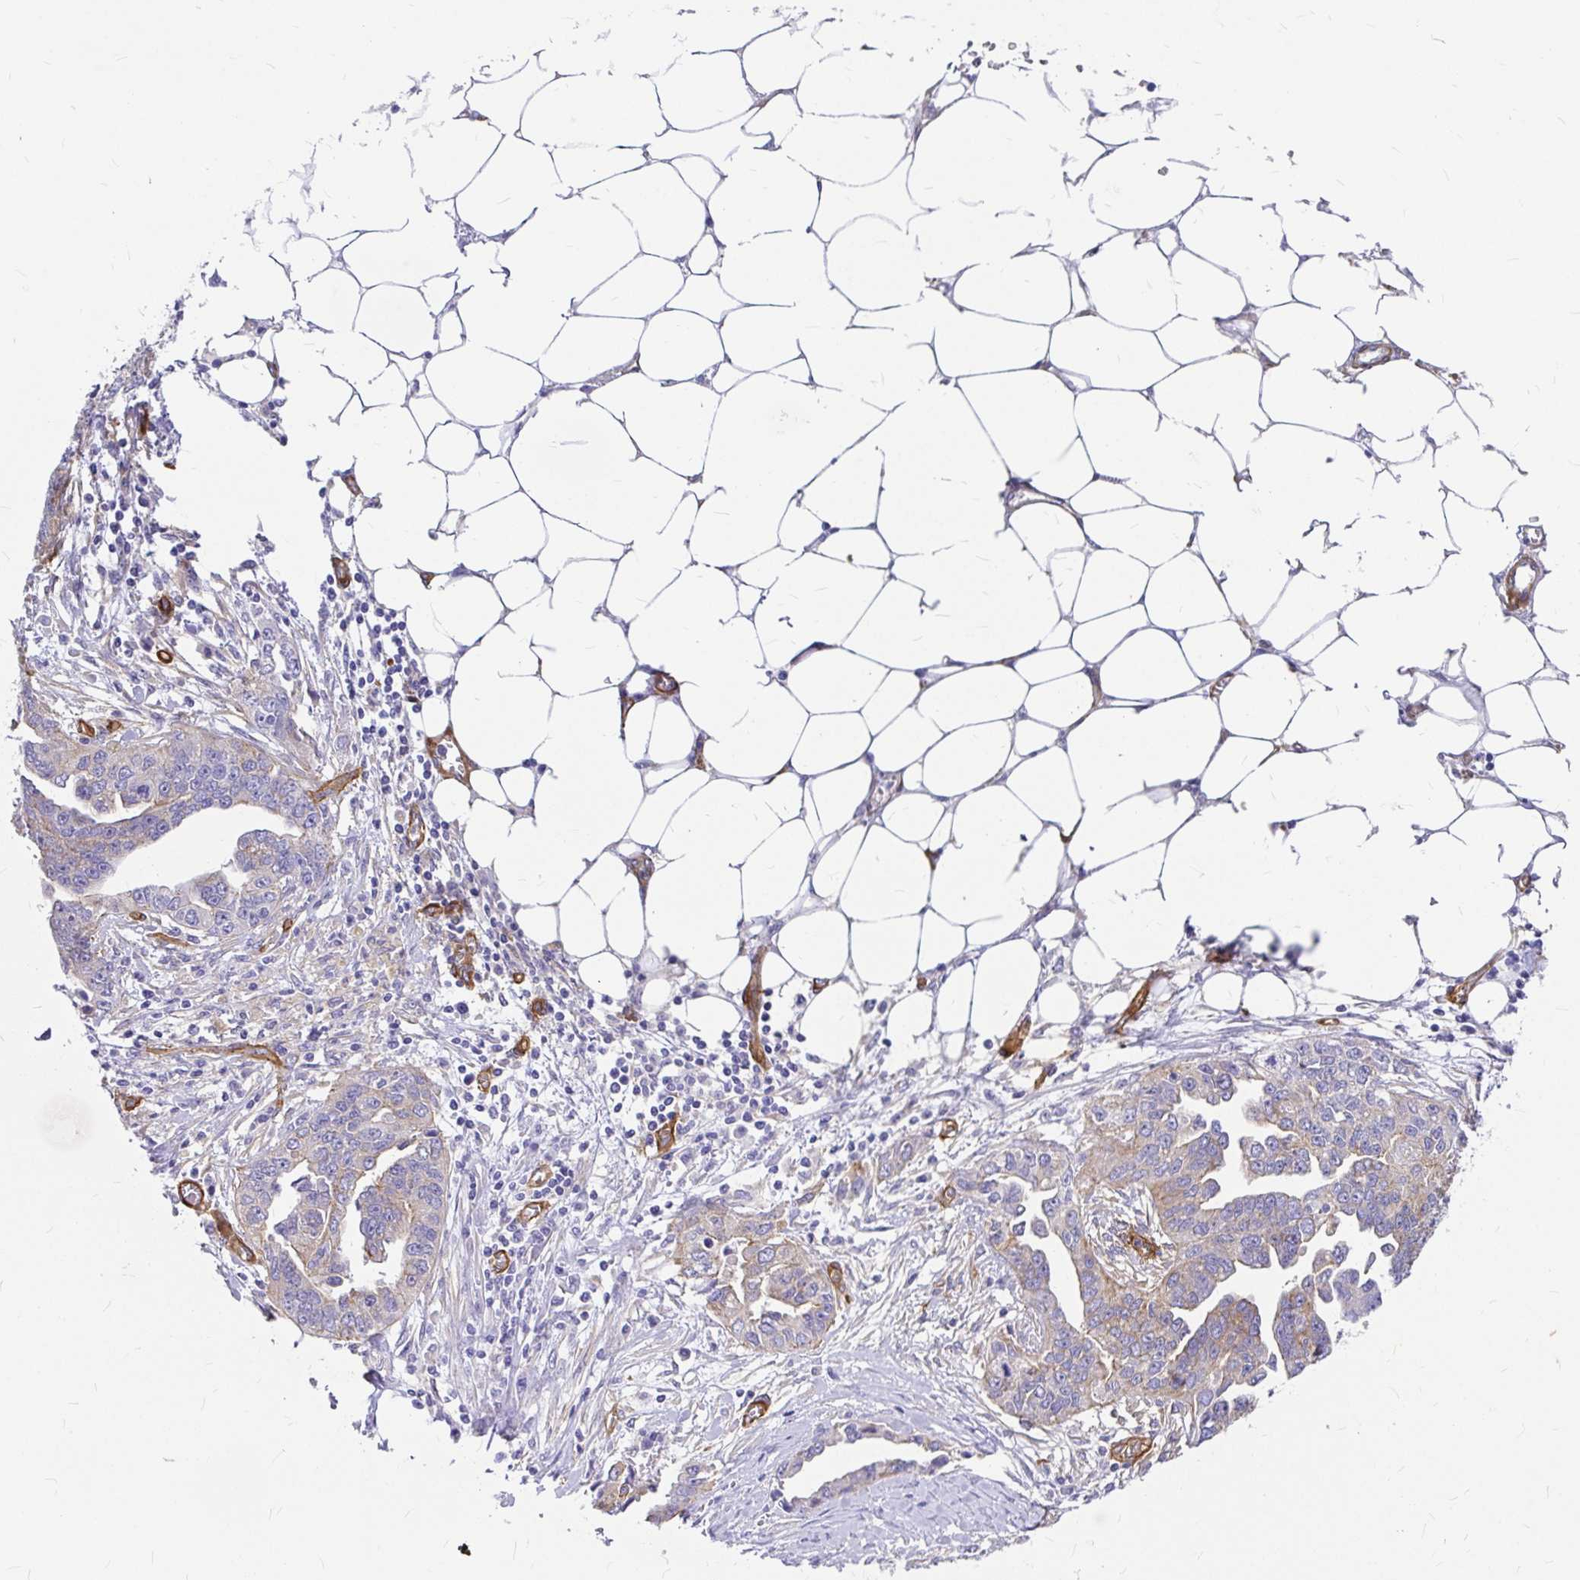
{"staining": {"intensity": "weak", "quantity": "25%-75%", "location": "cytoplasmic/membranous"}, "tissue": "ovarian cancer", "cell_type": "Tumor cells", "image_type": "cancer", "snomed": [{"axis": "morphology", "description": "Cystadenocarcinoma, serous, NOS"}, {"axis": "topography", "description": "Ovary"}], "caption": "Ovarian cancer (serous cystadenocarcinoma) tissue shows weak cytoplasmic/membranous expression in about 25%-75% of tumor cells", "gene": "MYO1B", "patient": {"sex": "female", "age": 75}}